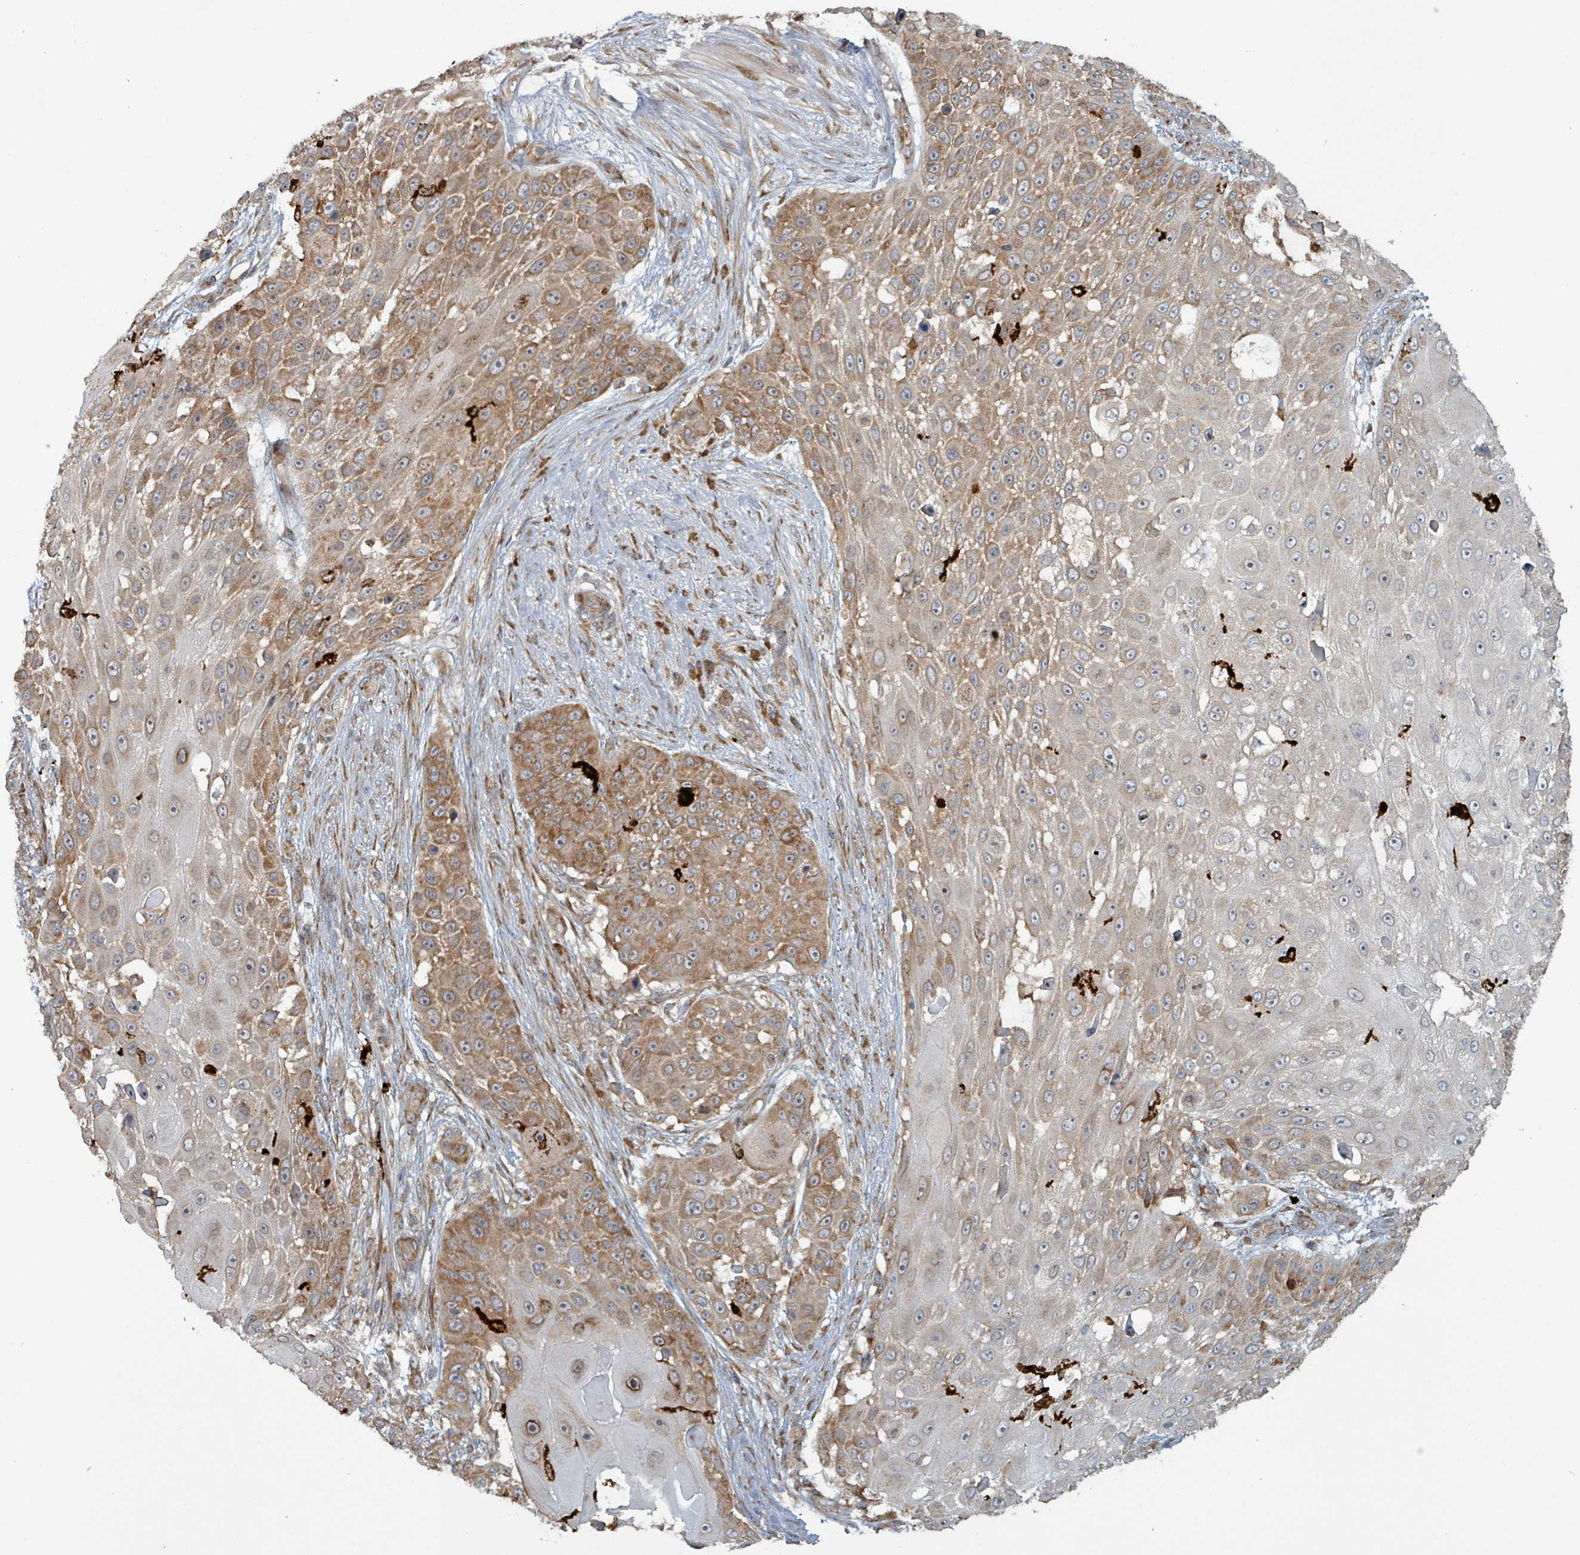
{"staining": {"intensity": "moderate", "quantity": ">75%", "location": "cytoplasmic/membranous"}, "tissue": "skin cancer", "cell_type": "Tumor cells", "image_type": "cancer", "snomed": [{"axis": "morphology", "description": "Squamous cell carcinoma, NOS"}, {"axis": "topography", "description": "Skin"}], "caption": "The immunohistochemical stain highlights moderate cytoplasmic/membranous expression in tumor cells of squamous cell carcinoma (skin) tissue. Ihc stains the protein of interest in brown and the nuclei are stained blue.", "gene": "OR51E1", "patient": {"sex": "female", "age": 86}}